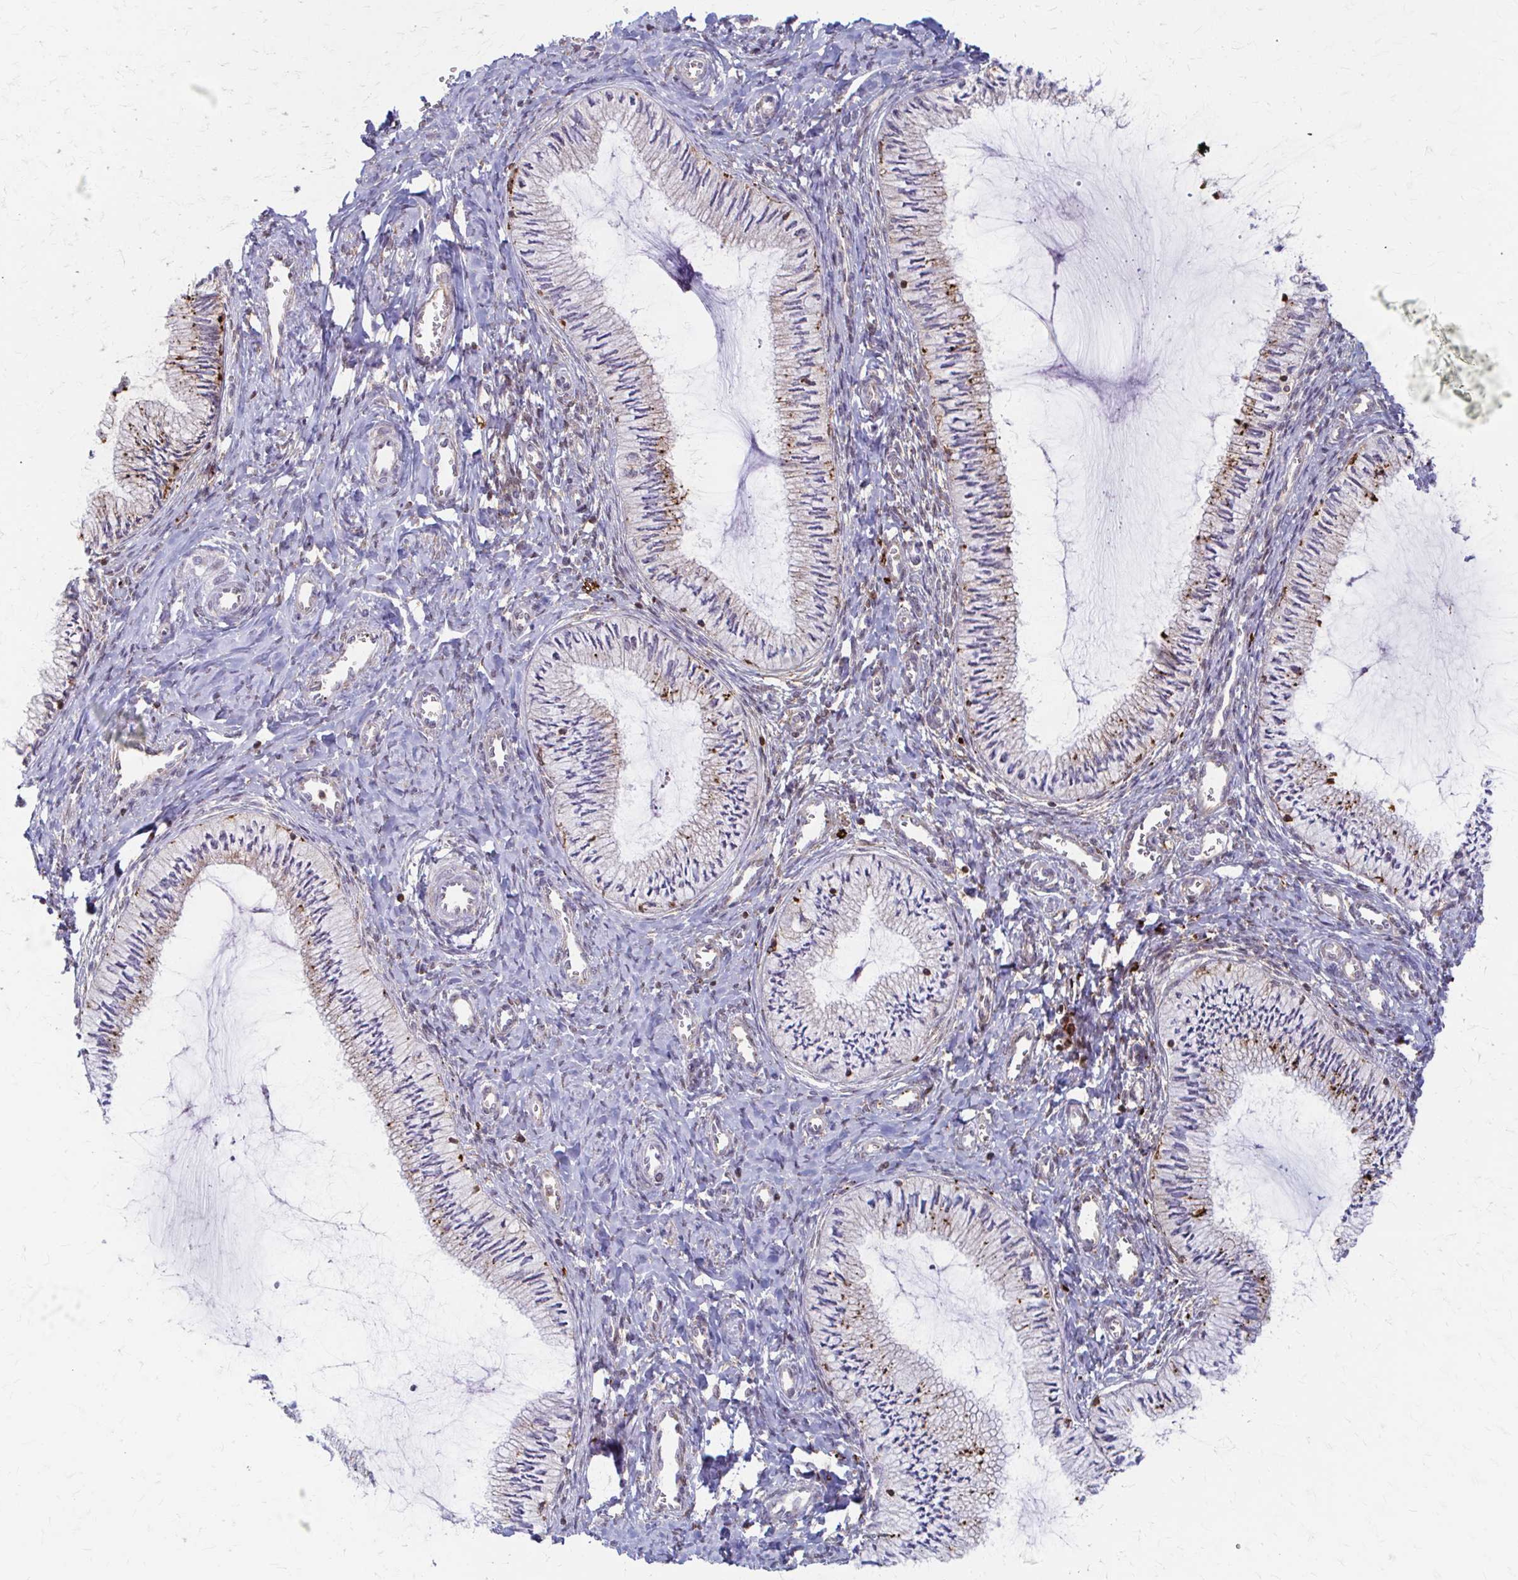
{"staining": {"intensity": "moderate", "quantity": "<25%", "location": "cytoplasmic/membranous"}, "tissue": "cervix", "cell_type": "Glandular cells", "image_type": "normal", "snomed": [{"axis": "morphology", "description": "Normal tissue, NOS"}, {"axis": "topography", "description": "Cervix"}], "caption": "Cervix stained with a brown dye reveals moderate cytoplasmic/membranous positive expression in approximately <25% of glandular cells.", "gene": "ARHGAP35", "patient": {"sex": "female", "age": 24}}